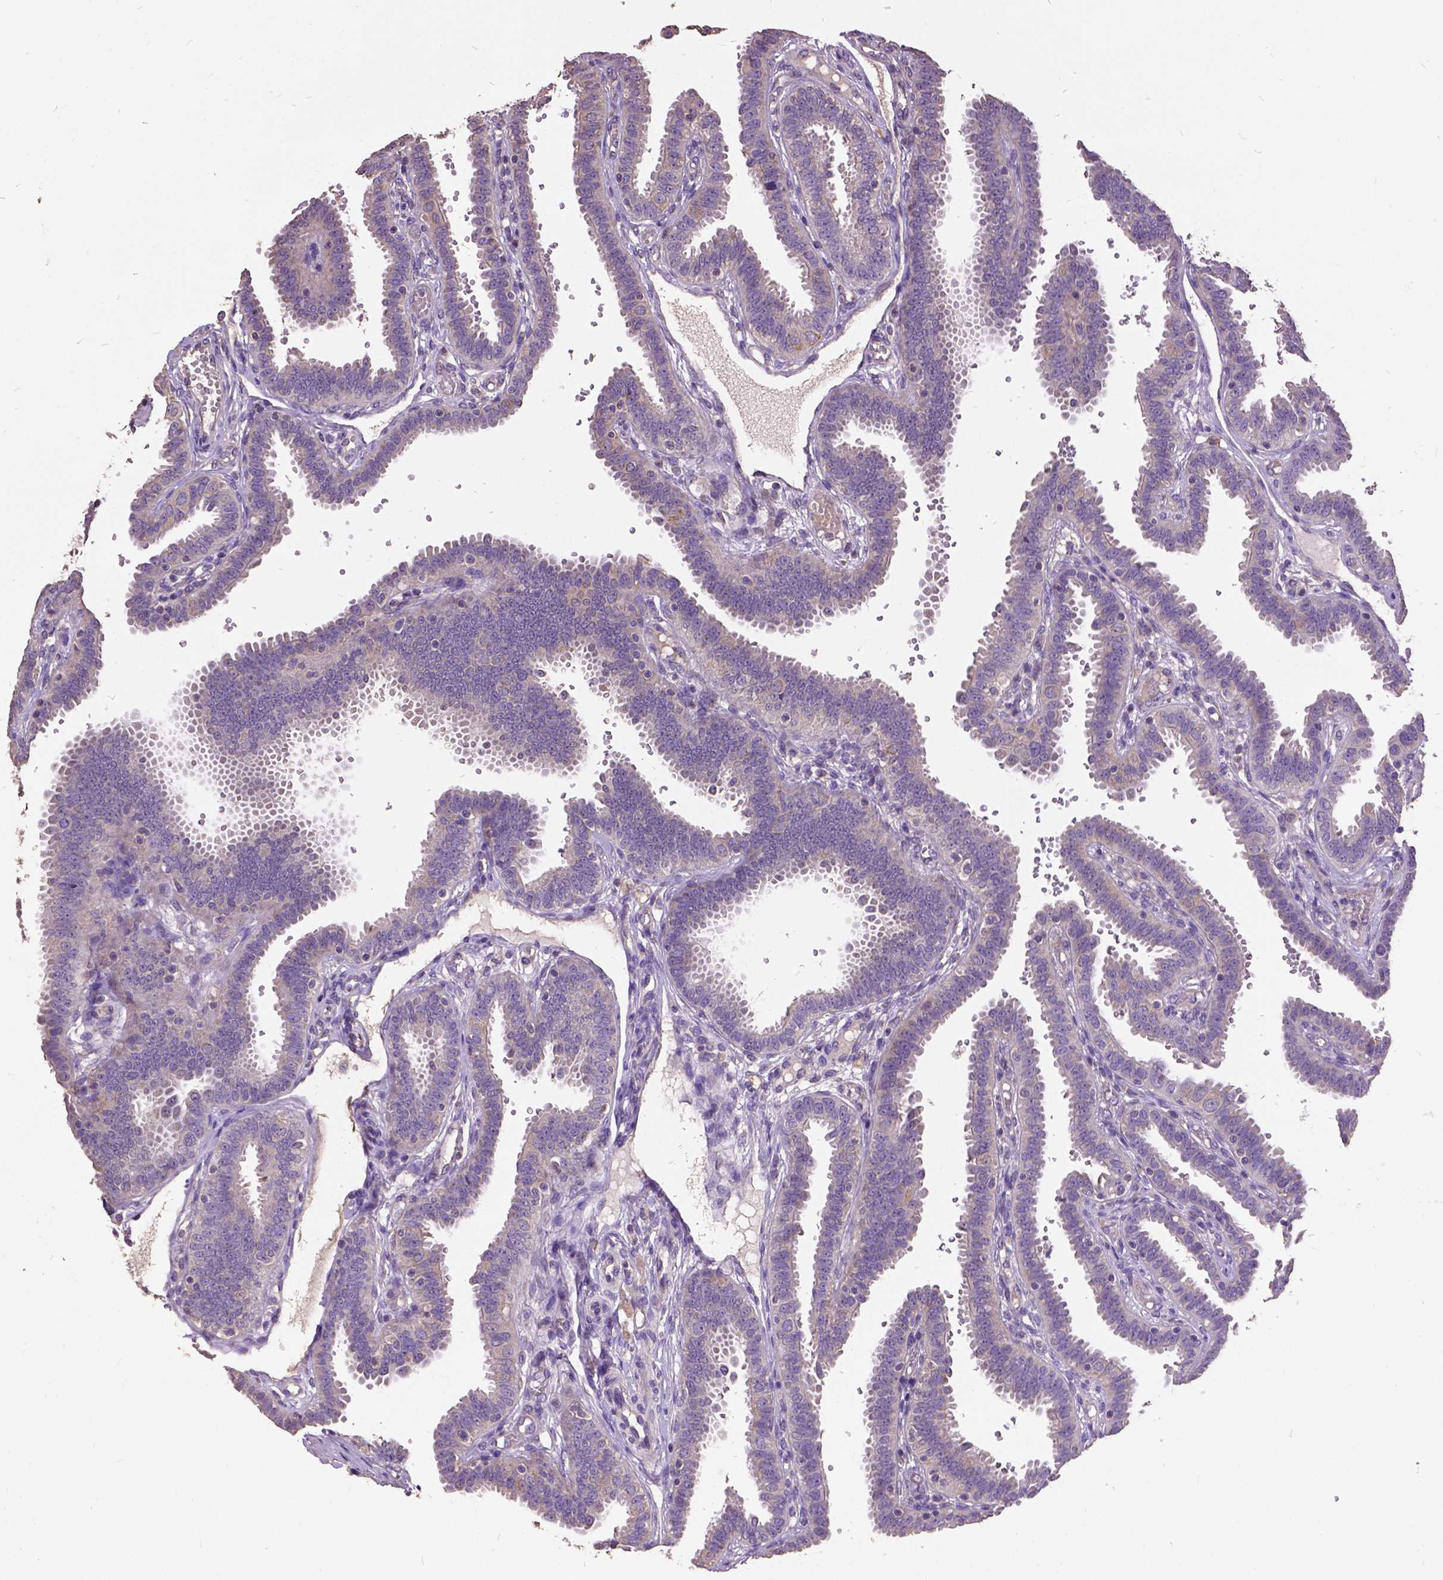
{"staining": {"intensity": "weak", "quantity": "25%-75%", "location": "cytoplasmic/membranous"}, "tissue": "fallopian tube", "cell_type": "Glandular cells", "image_type": "normal", "snomed": [{"axis": "morphology", "description": "Normal tissue, NOS"}, {"axis": "topography", "description": "Fallopian tube"}], "caption": "This histopathology image shows unremarkable fallopian tube stained with IHC to label a protein in brown. The cytoplasmic/membranous of glandular cells show weak positivity for the protein. Nuclei are counter-stained blue.", "gene": "DQX1", "patient": {"sex": "female", "age": 37}}